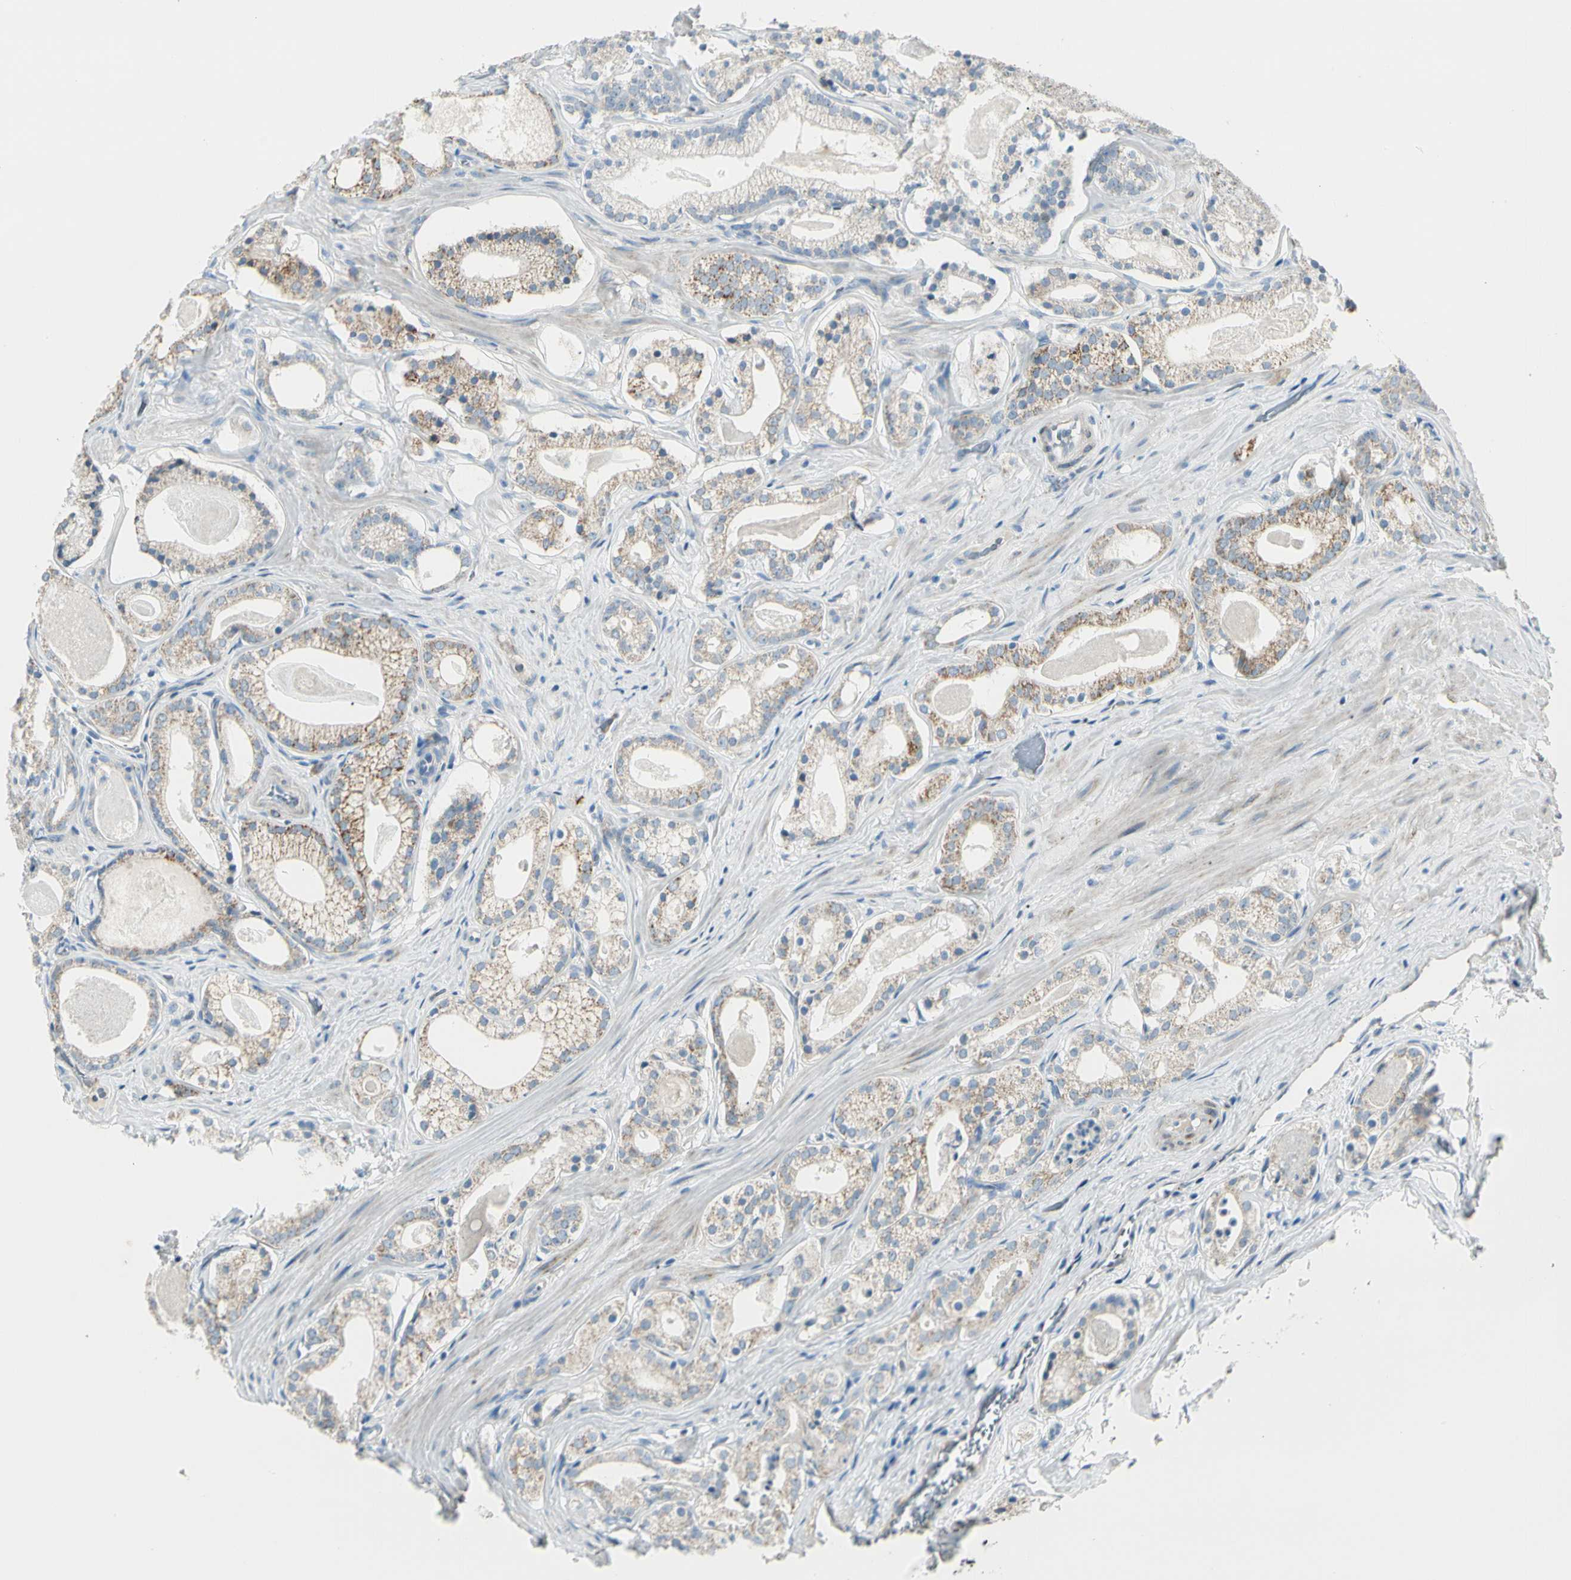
{"staining": {"intensity": "moderate", "quantity": "25%-75%", "location": "cytoplasmic/membranous"}, "tissue": "prostate cancer", "cell_type": "Tumor cells", "image_type": "cancer", "snomed": [{"axis": "morphology", "description": "Adenocarcinoma, Low grade"}, {"axis": "topography", "description": "Prostate"}], "caption": "The image reveals a brown stain indicating the presence of a protein in the cytoplasmic/membranous of tumor cells in prostate adenocarcinoma (low-grade).", "gene": "SLC6A15", "patient": {"sex": "male", "age": 59}}